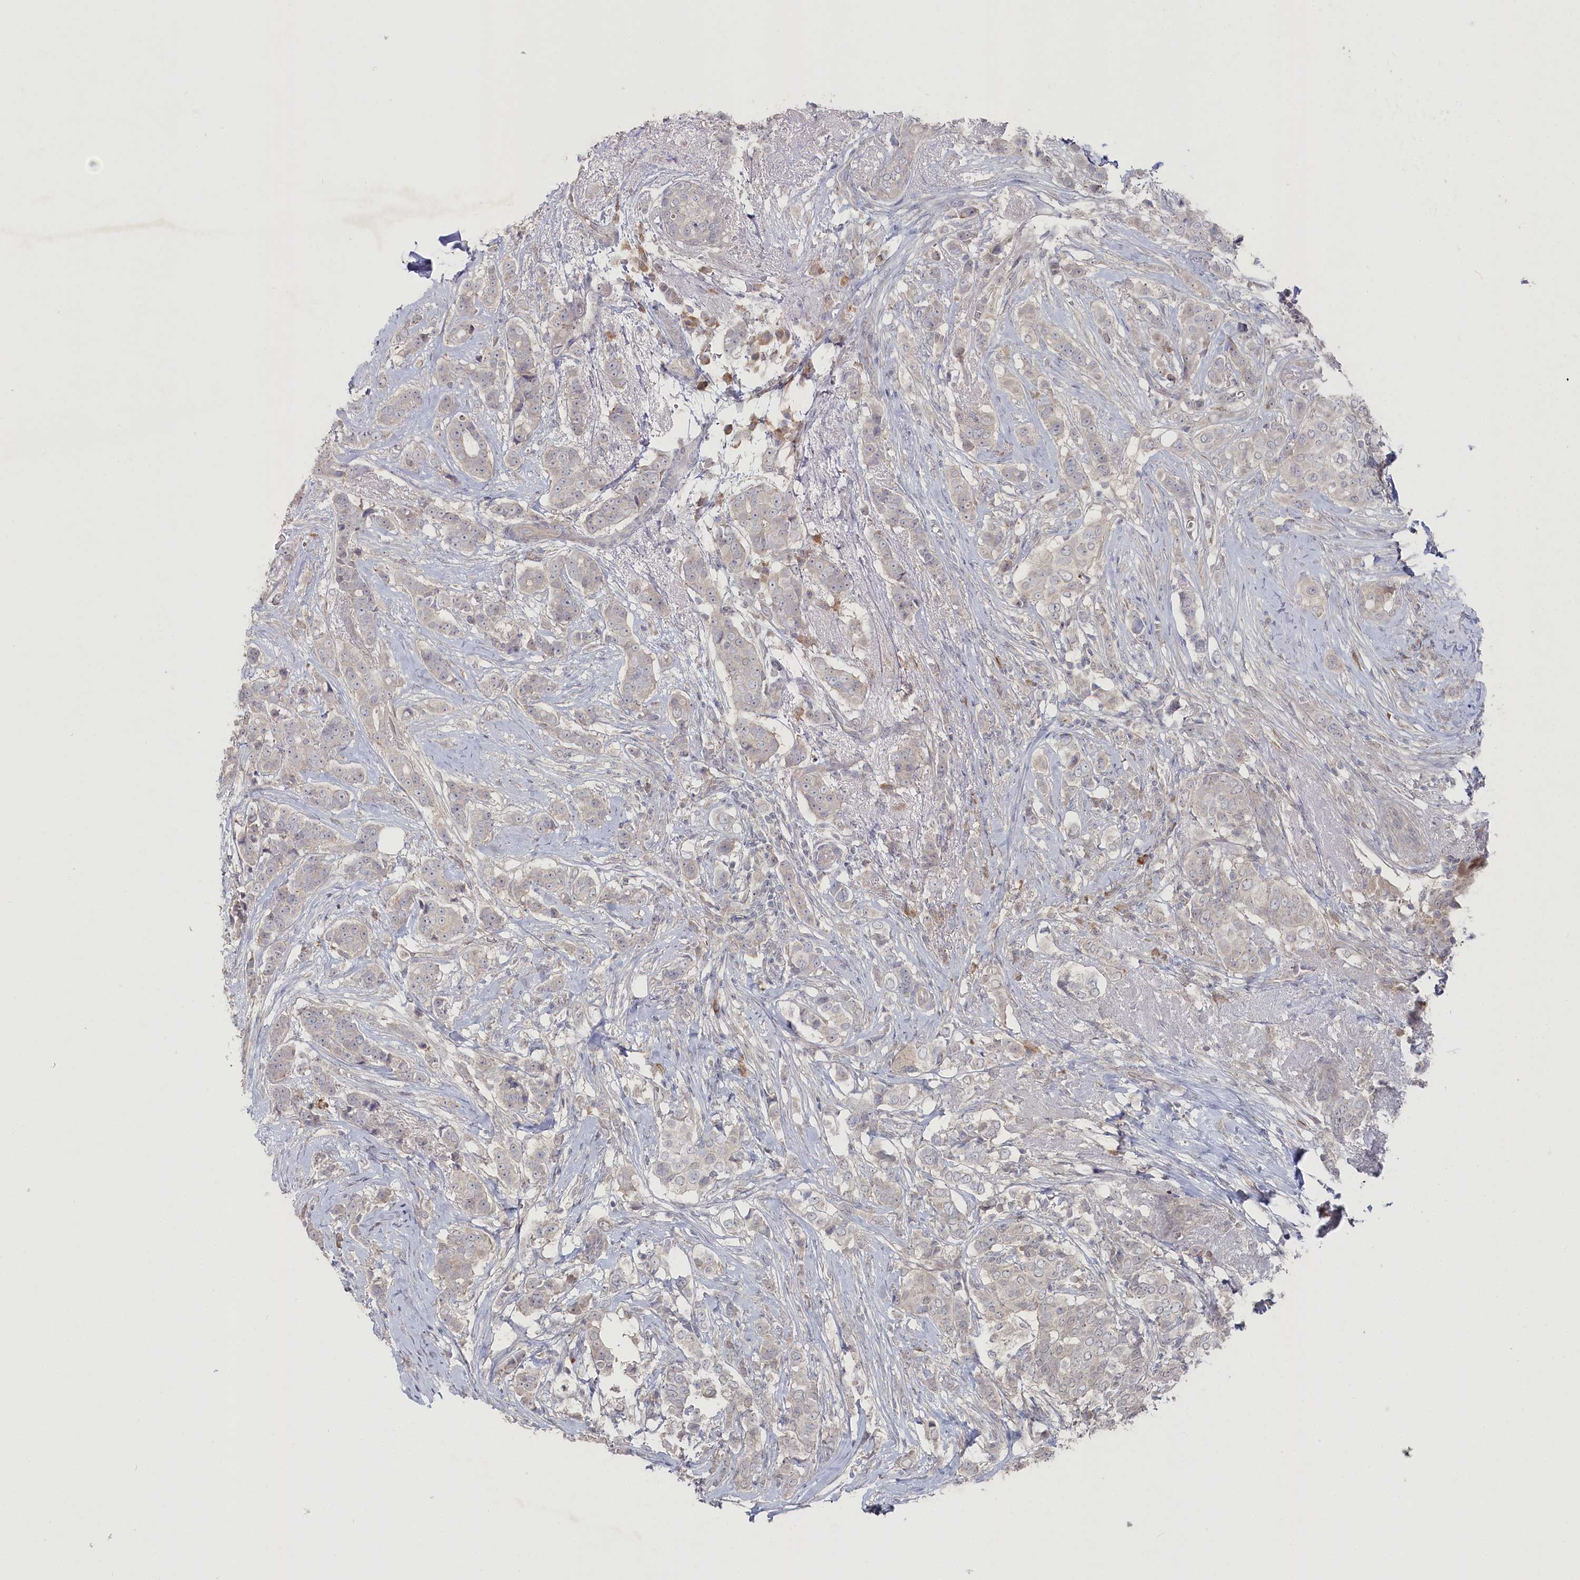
{"staining": {"intensity": "negative", "quantity": "none", "location": "none"}, "tissue": "breast cancer", "cell_type": "Tumor cells", "image_type": "cancer", "snomed": [{"axis": "morphology", "description": "Lobular carcinoma"}, {"axis": "topography", "description": "Breast"}], "caption": "Immunohistochemistry image of human breast lobular carcinoma stained for a protein (brown), which reveals no expression in tumor cells.", "gene": "TGFBRAP1", "patient": {"sex": "female", "age": 51}}